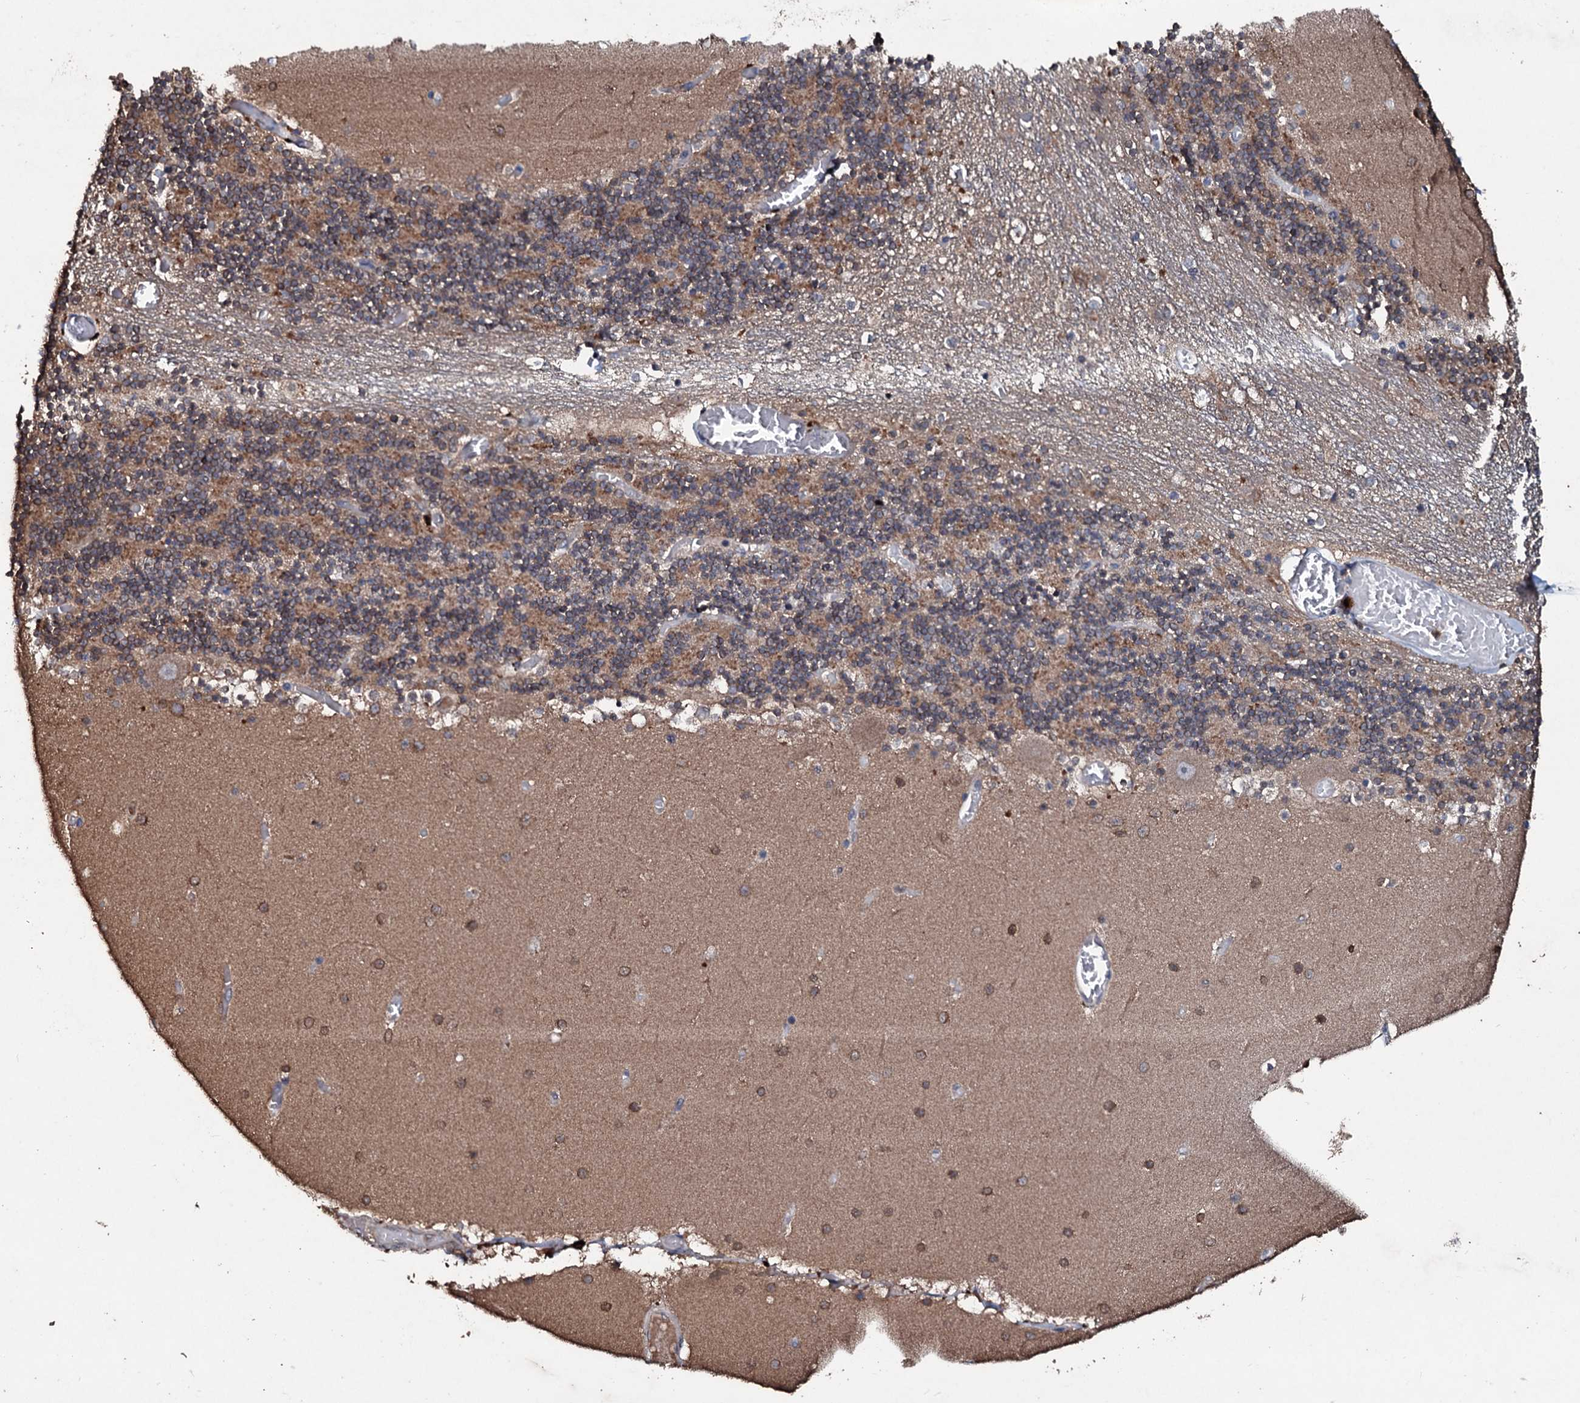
{"staining": {"intensity": "moderate", "quantity": ">75%", "location": "cytoplasmic/membranous"}, "tissue": "cerebellum", "cell_type": "Cells in granular layer", "image_type": "normal", "snomed": [{"axis": "morphology", "description": "Normal tissue, NOS"}, {"axis": "topography", "description": "Cerebellum"}], "caption": "Cells in granular layer show medium levels of moderate cytoplasmic/membranous expression in about >75% of cells in benign cerebellum.", "gene": "SDHAF2", "patient": {"sex": "female", "age": 28}}